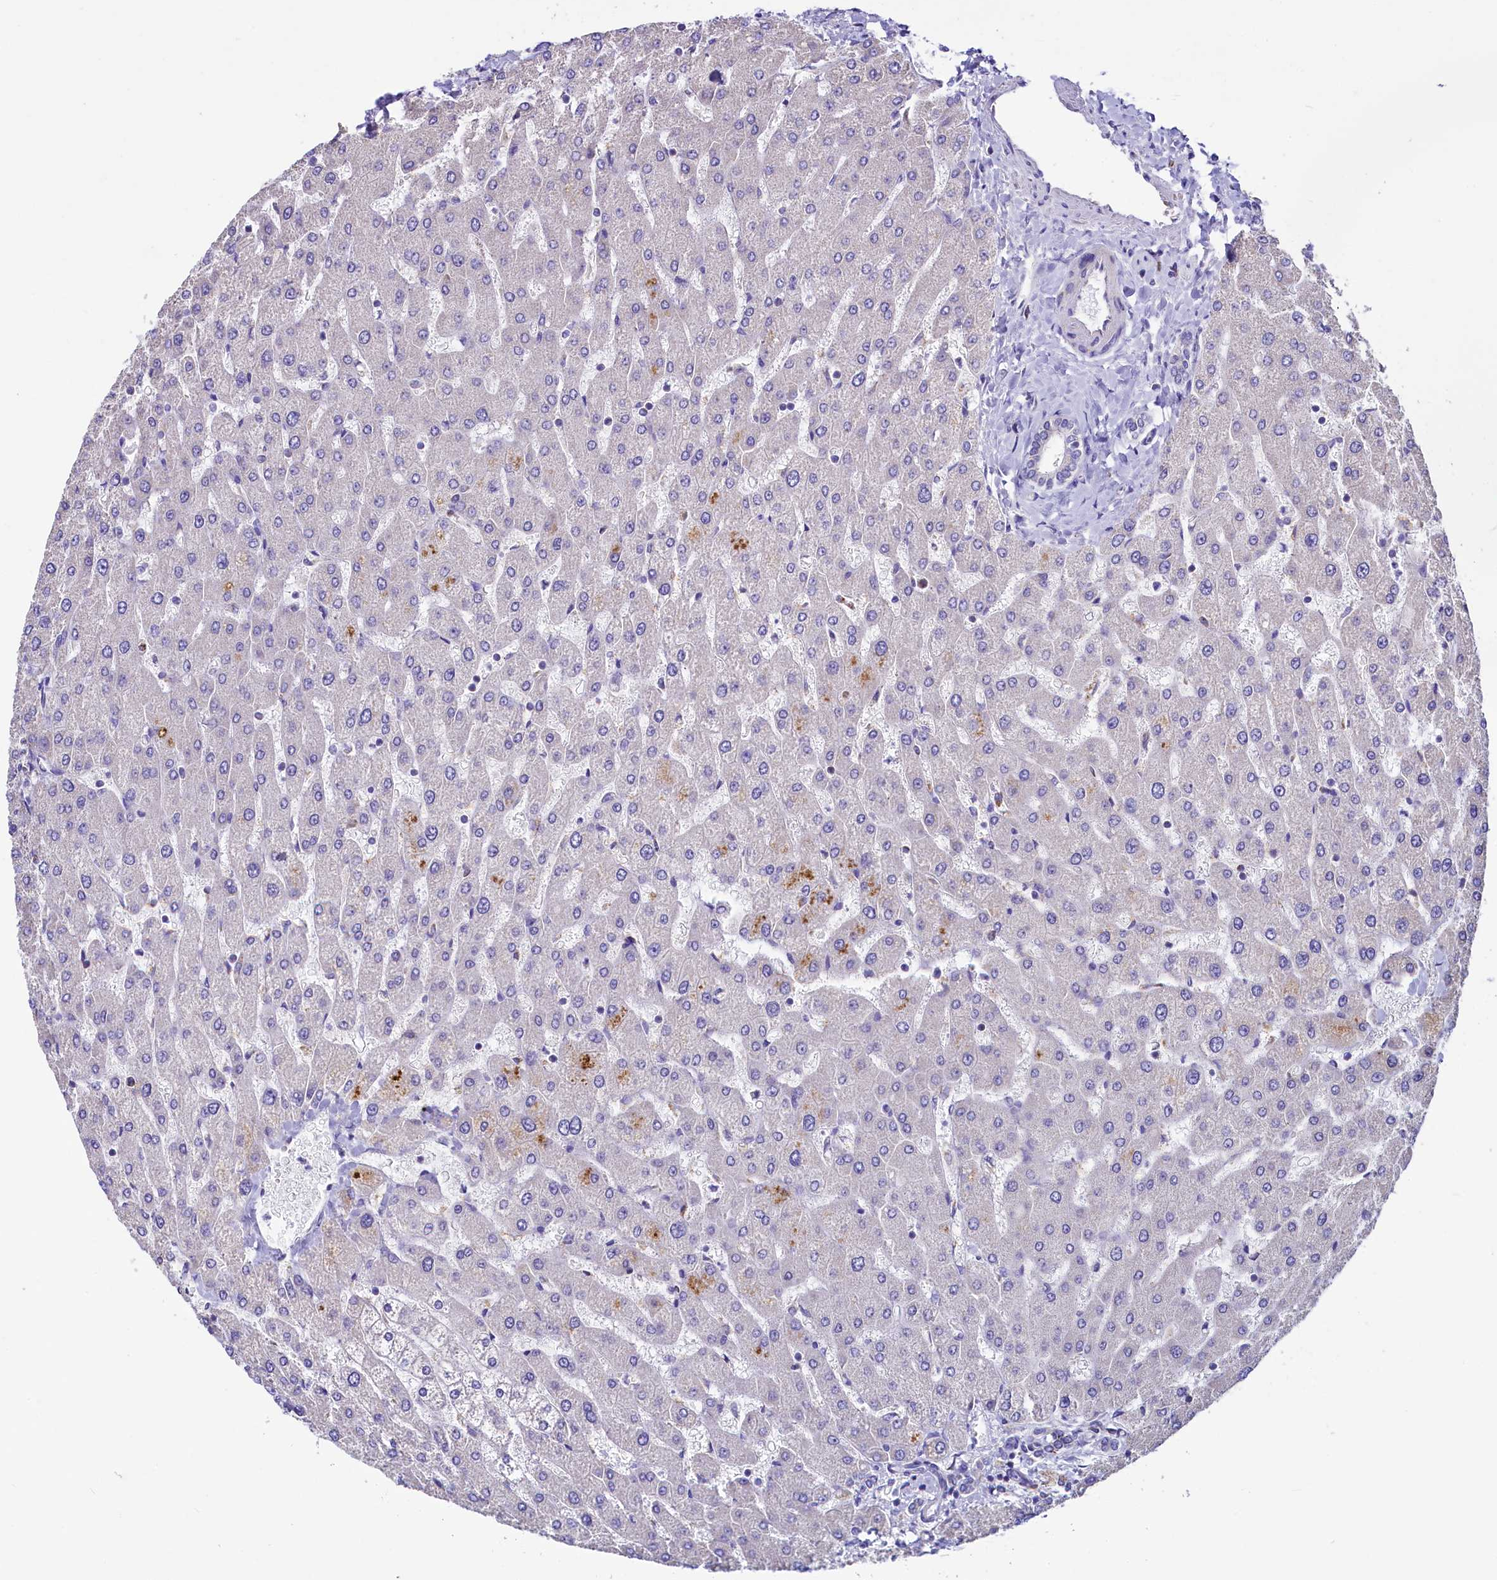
{"staining": {"intensity": "negative", "quantity": "none", "location": "none"}, "tissue": "liver", "cell_type": "Cholangiocytes", "image_type": "normal", "snomed": [{"axis": "morphology", "description": "Normal tissue, NOS"}, {"axis": "topography", "description": "Liver"}], "caption": "Immunohistochemistry (IHC) of normal human liver reveals no expression in cholangiocytes. (Stains: DAB immunohistochemistry with hematoxylin counter stain, Microscopy: brightfield microscopy at high magnification).", "gene": "IDH3A", "patient": {"sex": "male", "age": 55}}